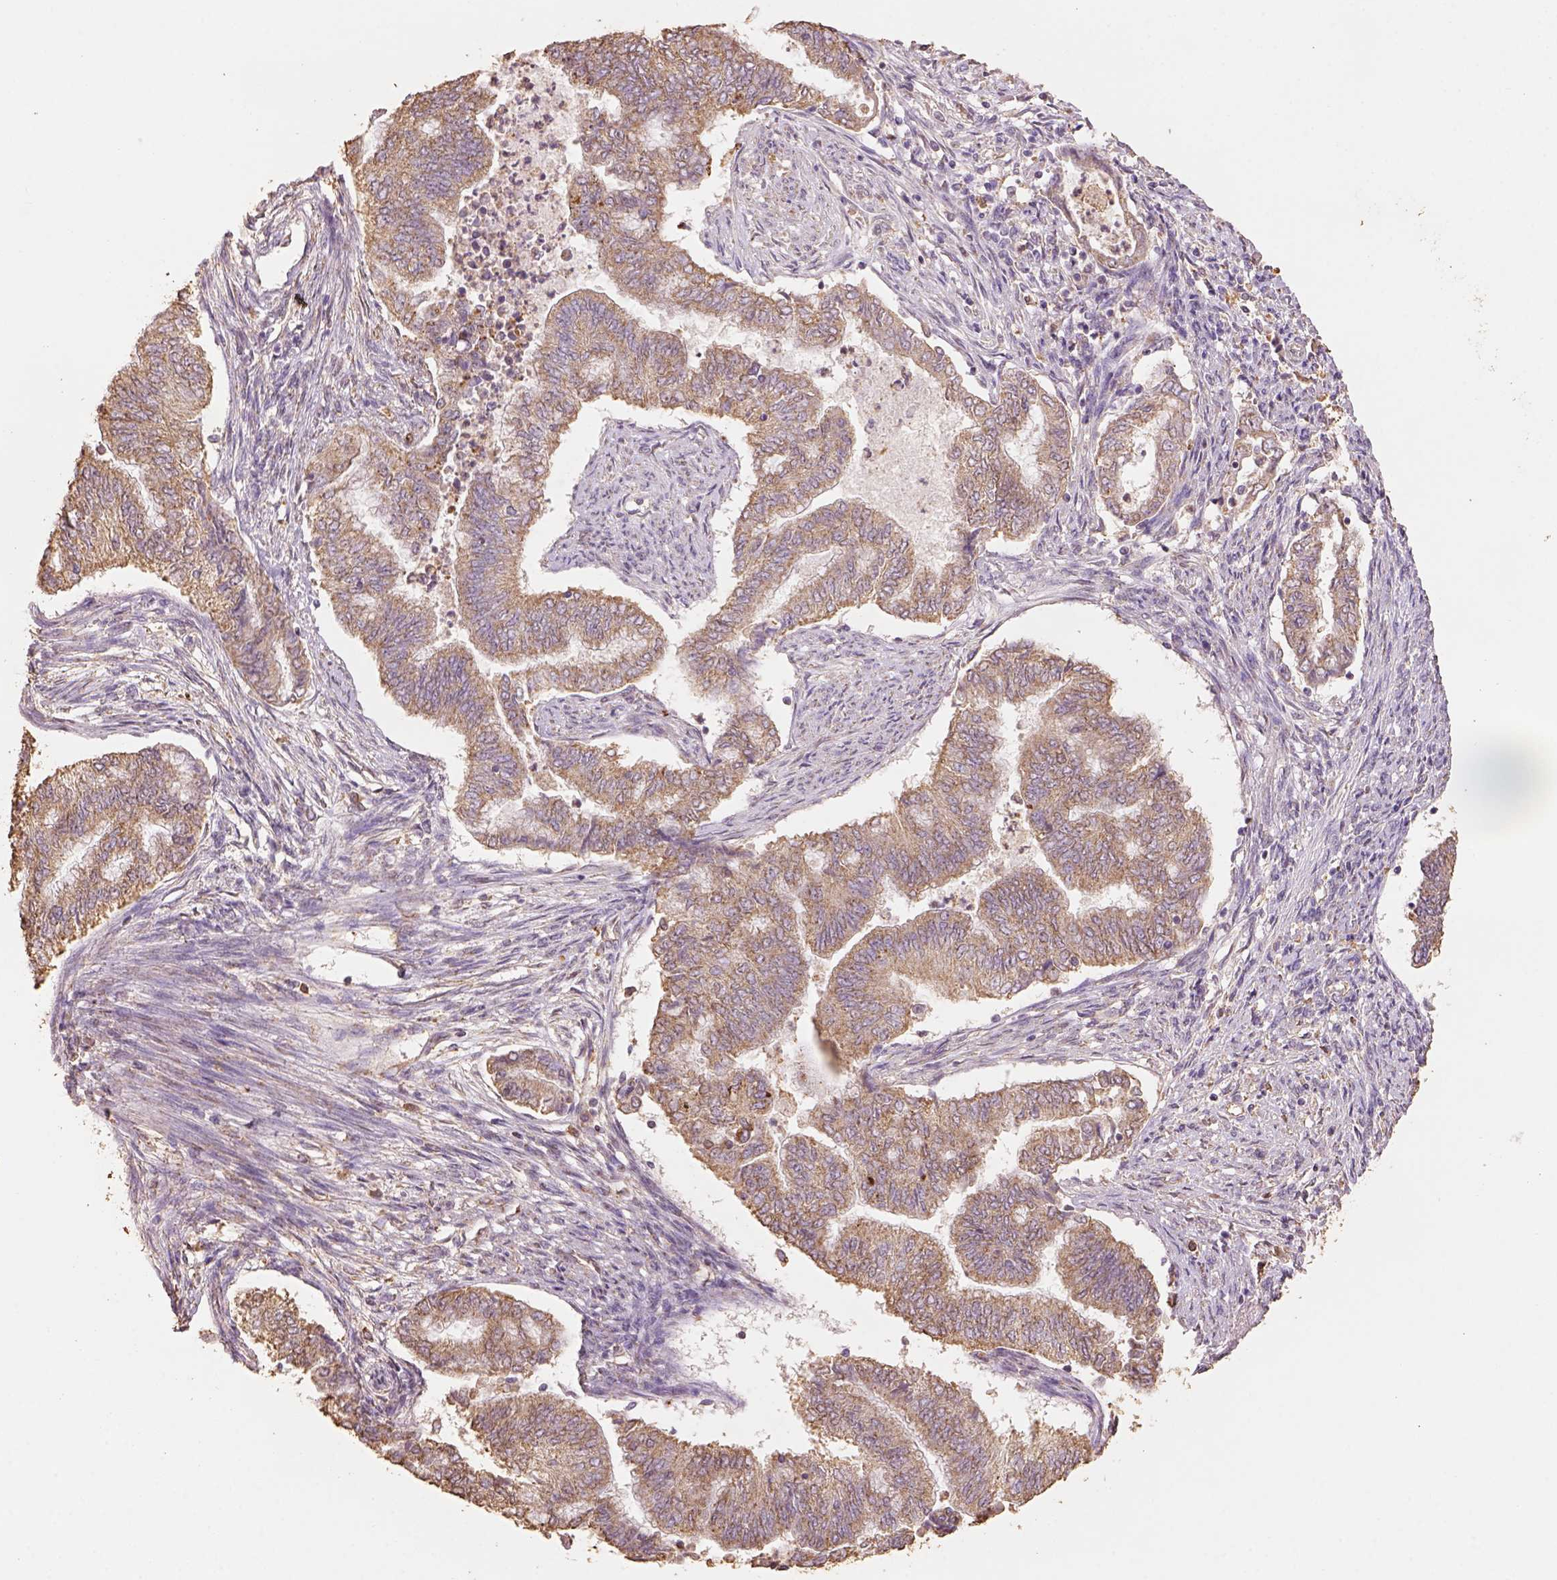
{"staining": {"intensity": "moderate", "quantity": ">75%", "location": "cytoplasmic/membranous"}, "tissue": "endometrial cancer", "cell_type": "Tumor cells", "image_type": "cancer", "snomed": [{"axis": "morphology", "description": "Adenocarcinoma, NOS"}, {"axis": "topography", "description": "Endometrium"}], "caption": "Endometrial cancer (adenocarcinoma) stained with DAB (3,3'-diaminobenzidine) immunohistochemistry shows medium levels of moderate cytoplasmic/membranous staining in about >75% of tumor cells.", "gene": "AP2B1", "patient": {"sex": "female", "age": 65}}